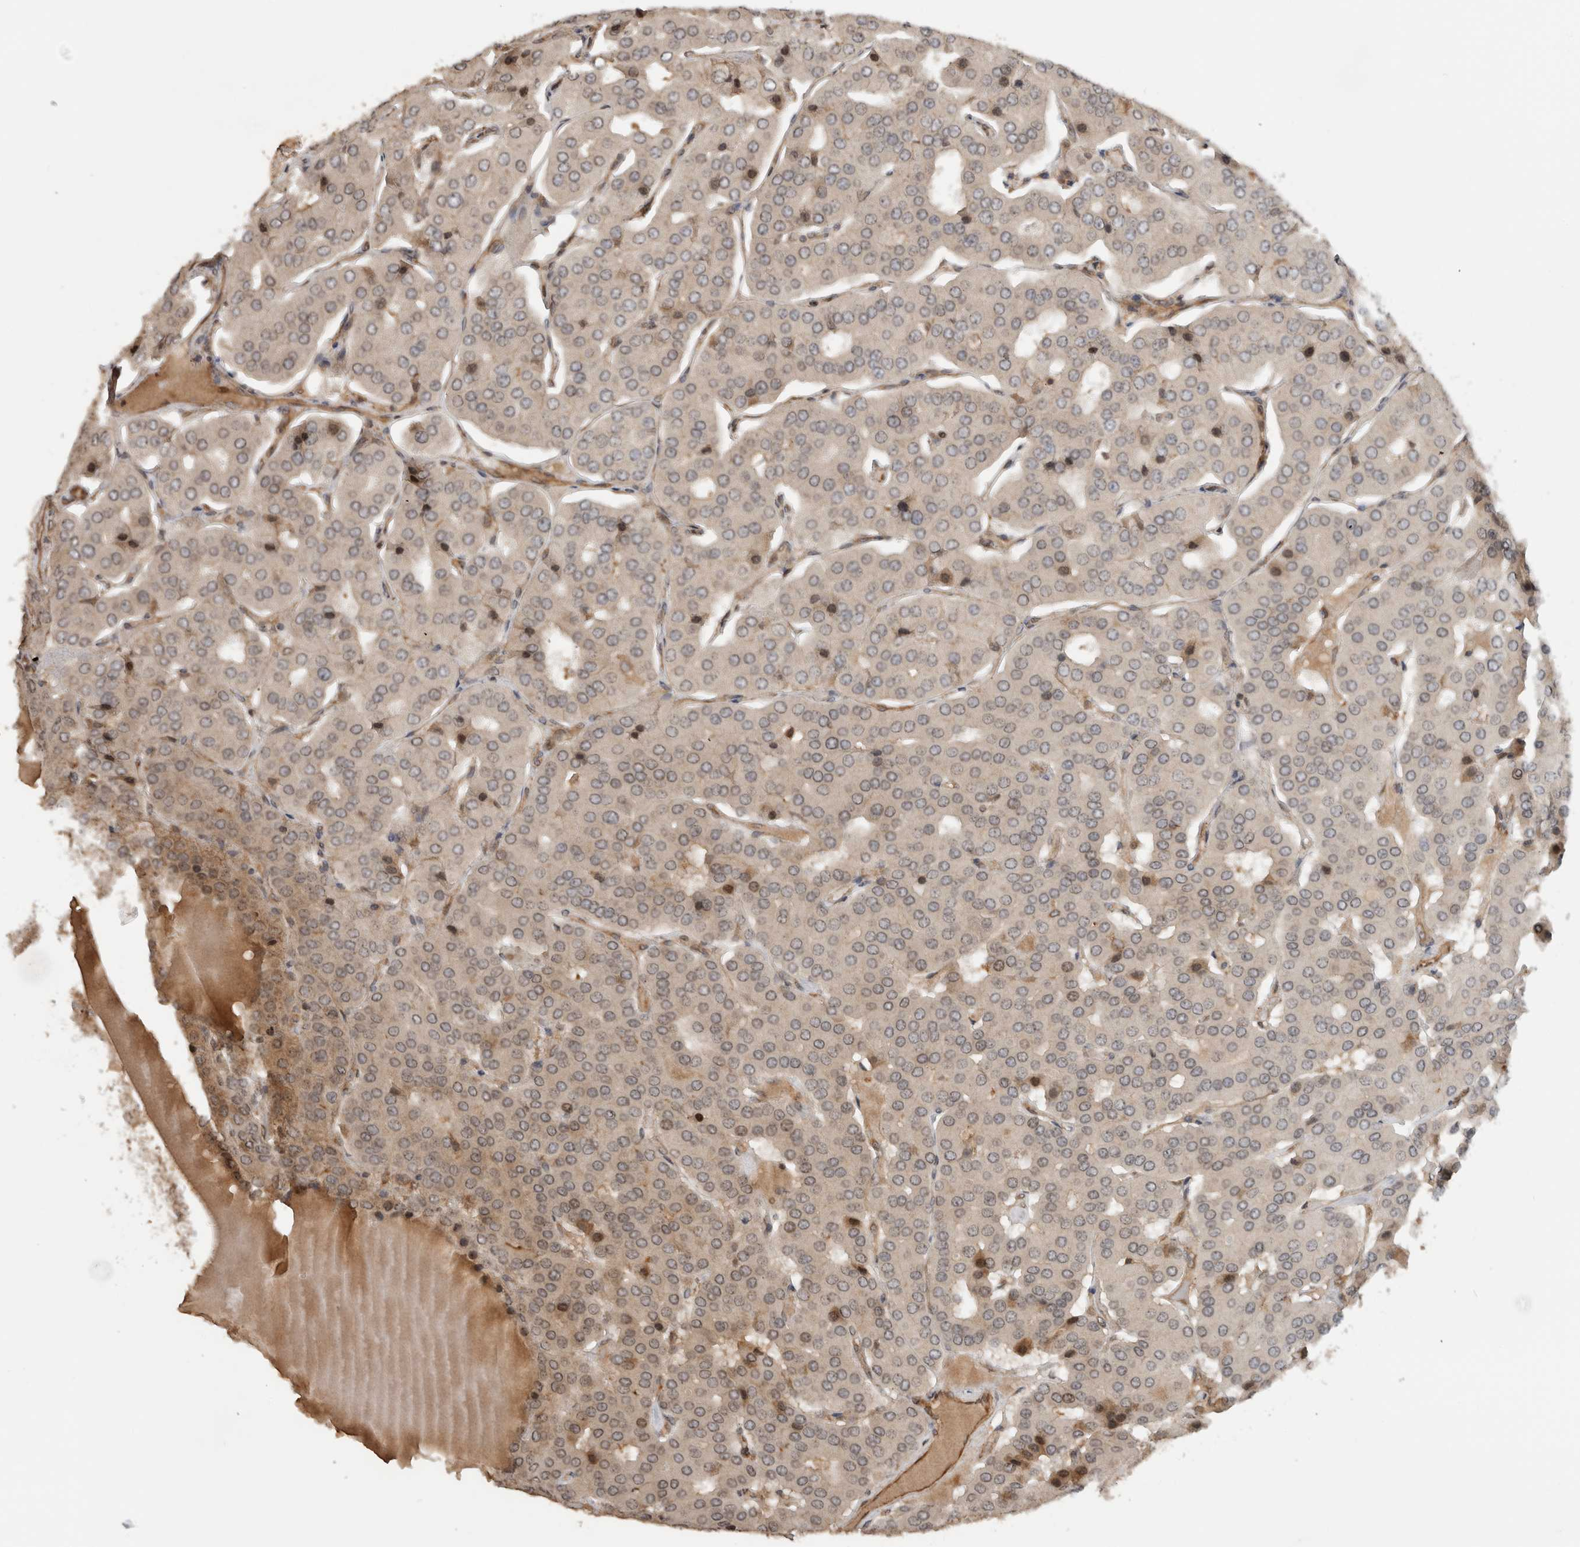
{"staining": {"intensity": "moderate", "quantity": ">75%", "location": "cytoplasmic/membranous,nuclear"}, "tissue": "parathyroid gland", "cell_type": "Glandular cells", "image_type": "normal", "snomed": [{"axis": "morphology", "description": "Normal tissue, NOS"}, {"axis": "morphology", "description": "Adenoma, NOS"}, {"axis": "topography", "description": "Parathyroid gland"}], "caption": "A high-resolution image shows immunohistochemistry staining of unremarkable parathyroid gland, which reveals moderate cytoplasmic/membranous,nuclear expression in about >75% of glandular cells.", "gene": "WASF2", "patient": {"sex": "female", "age": 86}}